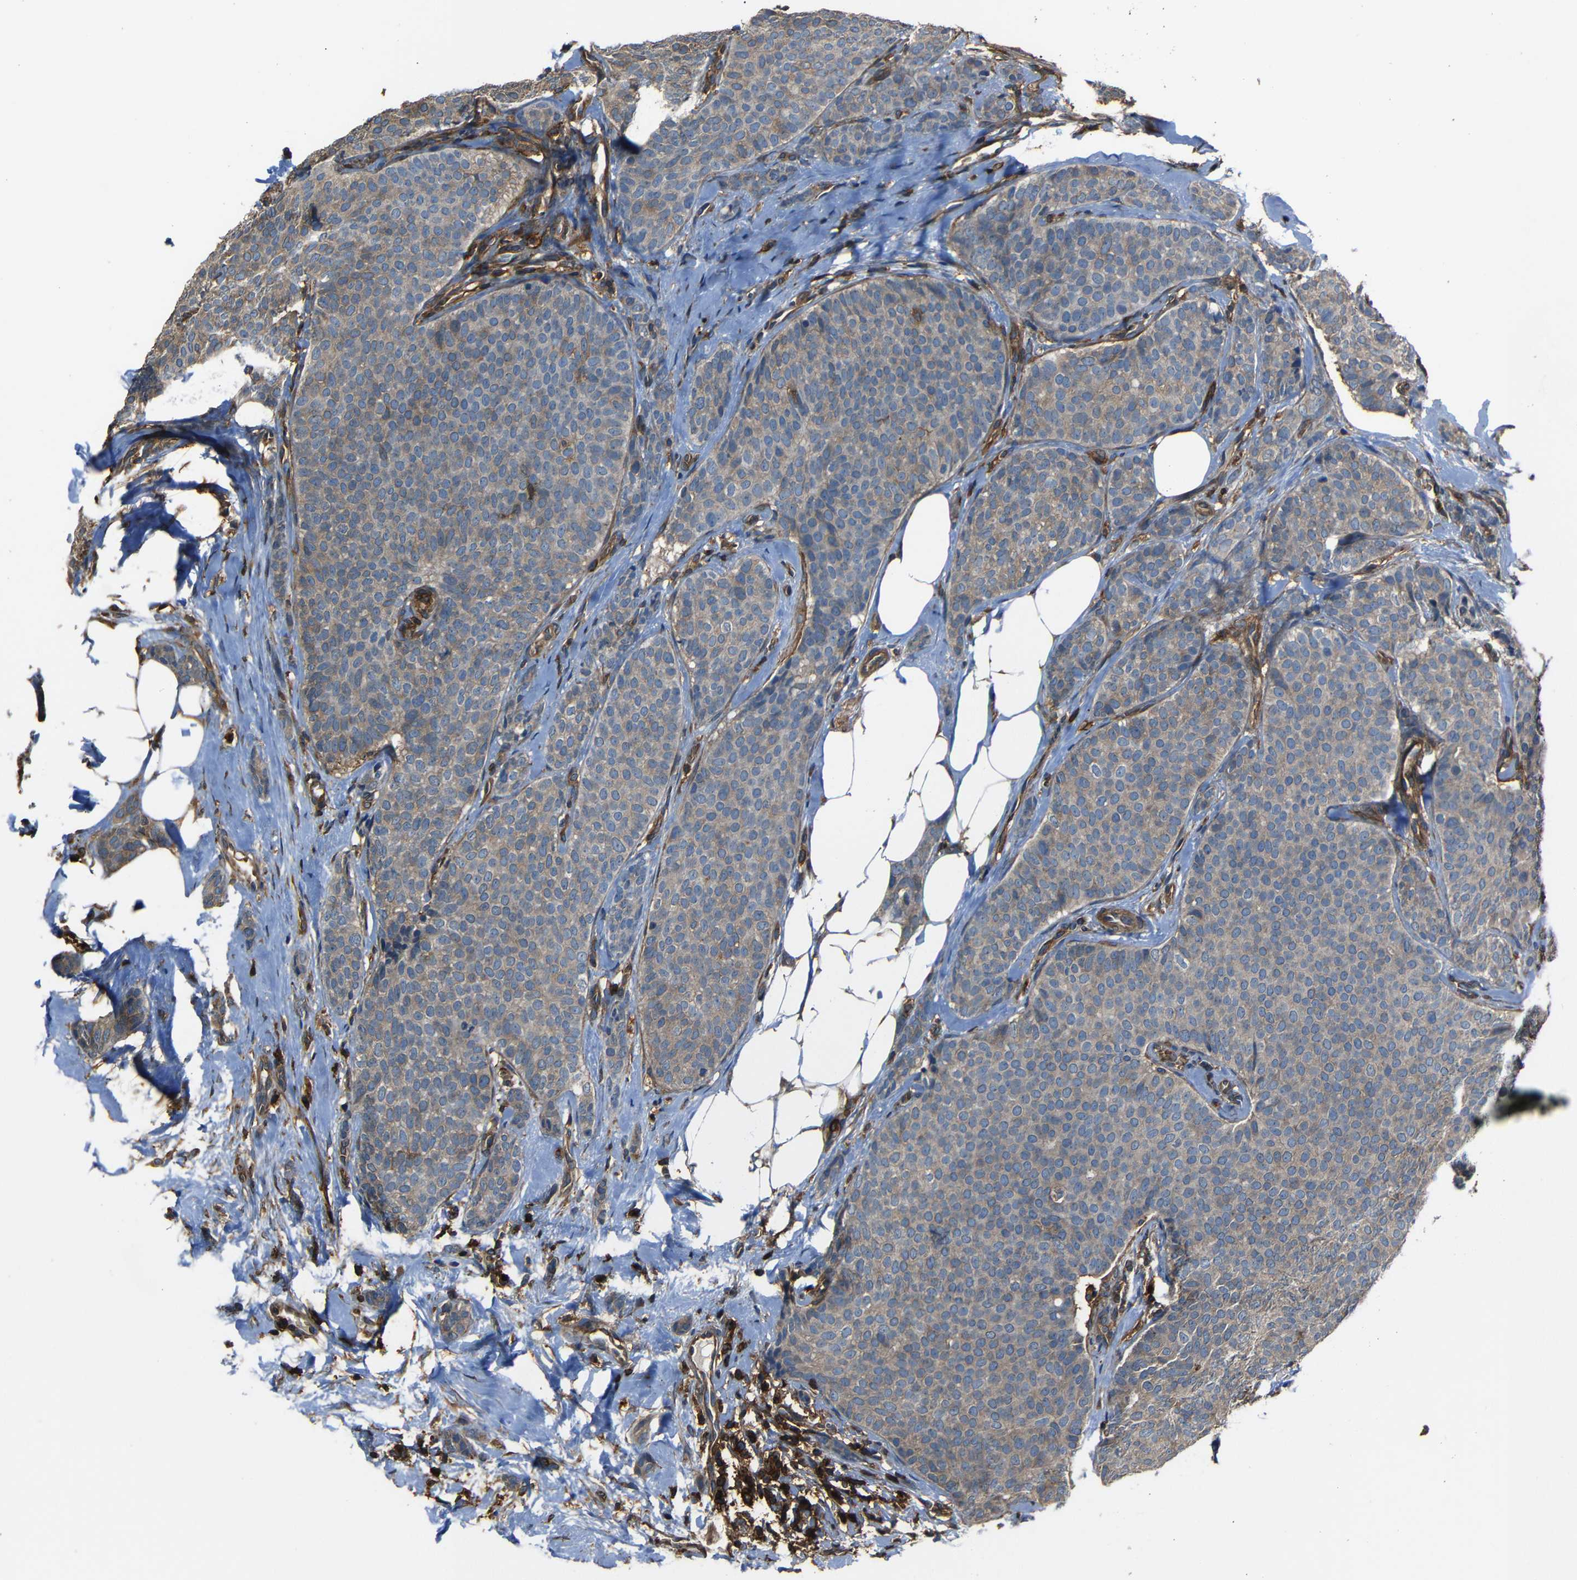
{"staining": {"intensity": "weak", "quantity": ">75%", "location": "cytoplasmic/membranous"}, "tissue": "breast cancer", "cell_type": "Tumor cells", "image_type": "cancer", "snomed": [{"axis": "morphology", "description": "Lobular carcinoma"}, {"axis": "topography", "description": "Skin"}, {"axis": "topography", "description": "Breast"}], "caption": "Protein expression by immunohistochemistry (IHC) reveals weak cytoplasmic/membranous staining in approximately >75% of tumor cells in breast lobular carcinoma.", "gene": "ADGRE5", "patient": {"sex": "female", "age": 46}}